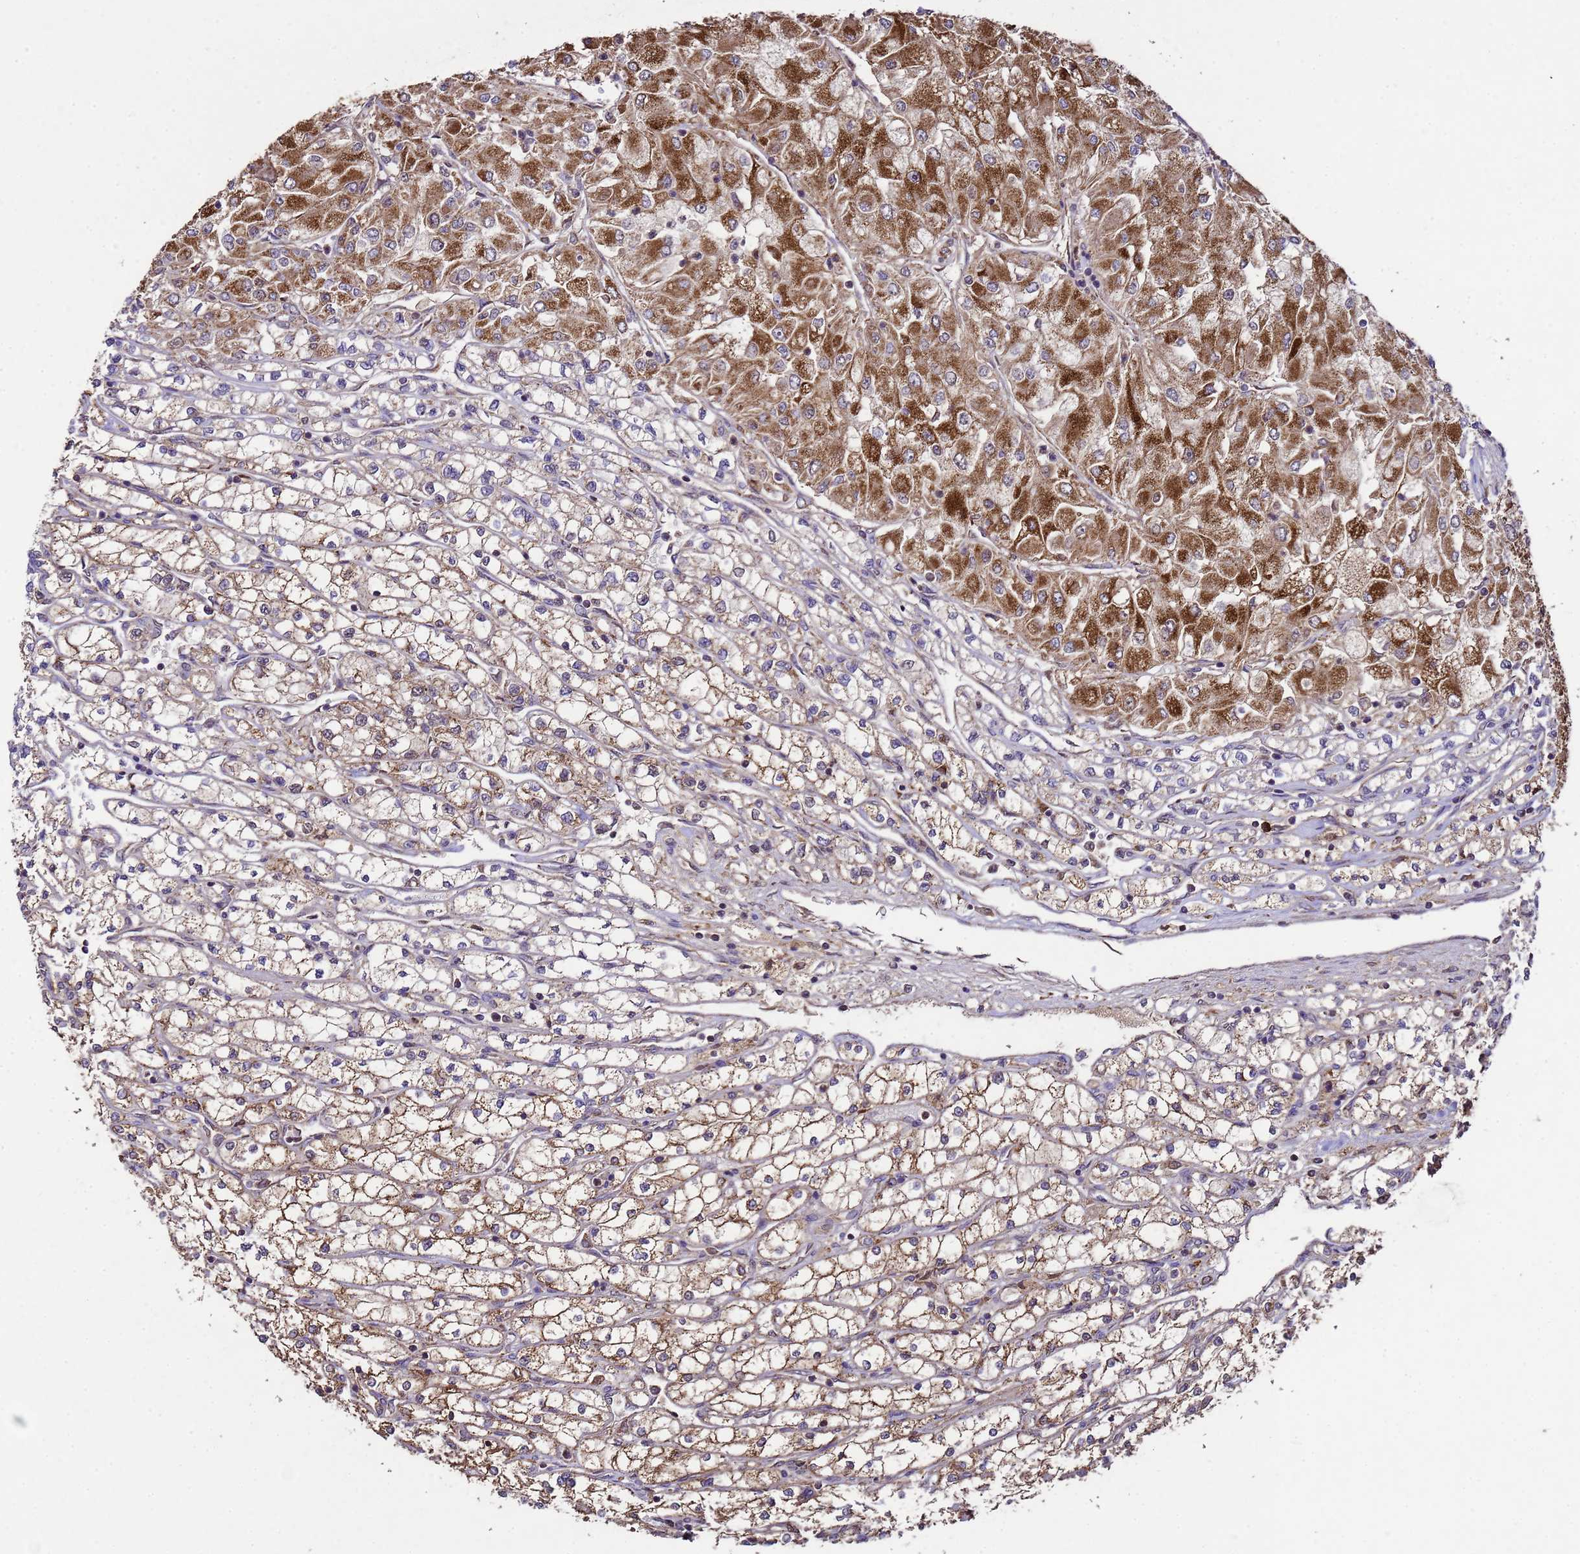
{"staining": {"intensity": "strong", "quantity": "25%-75%", "location": "cytoplasmic/membranous"}, "tissue": "renal cancer", "cell_type": "Tumor cells", "image_type": "cancer", "snomed": [{"axis": "morphology", "description": "Adenocarcinoma, NOS"}, {"axis": "topography", "description": "Kidney"}], "caption": "Immunohistochemical staining of renal cancer reveals strong cytoplasmic/membranous protein staining in approximately 25%-75% of tumor cells.", "gene": "HSPBAP1", "patient": {"sex": "male", "age": 80}}